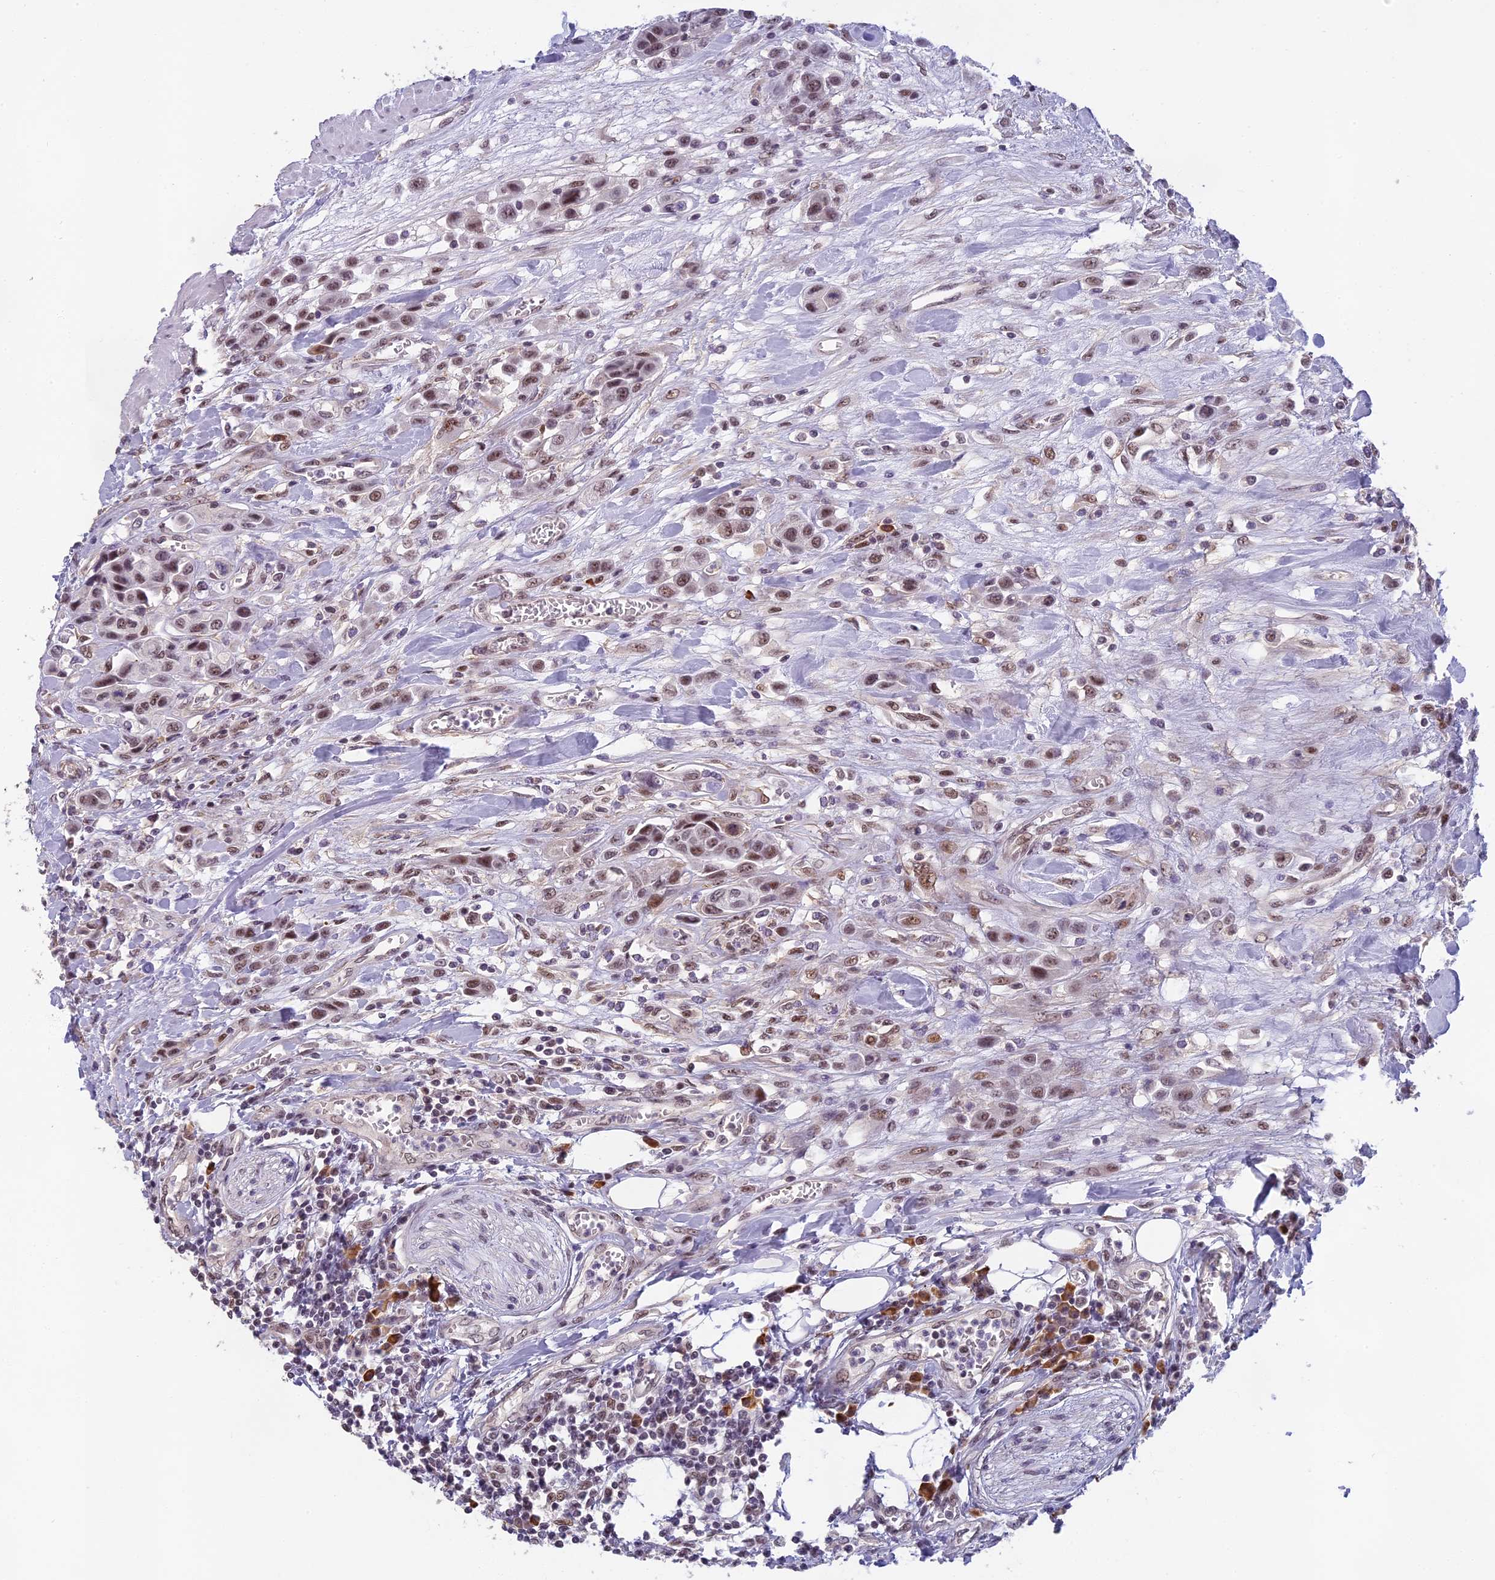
{"staining": {"intensity": "moderate", "quantity": ">75%", "location": "nuclear"}, "tissue": "urothelial cancer", "cell_type": "Tumor cells", "image_type": "cancer", "snomed": [{"axis": "morphology", "description": "Urothelial carcinoma, High grade"}, {"axis": "topography", "description": "Urinary bladder"}], "caption": "Protein staining of urothelial cancer tissue shows moderate nuclear positivity in approximately >75% of tumor cells.", "gene": "MORF4L1", "patient": {"sex": "male", "age": 50}}